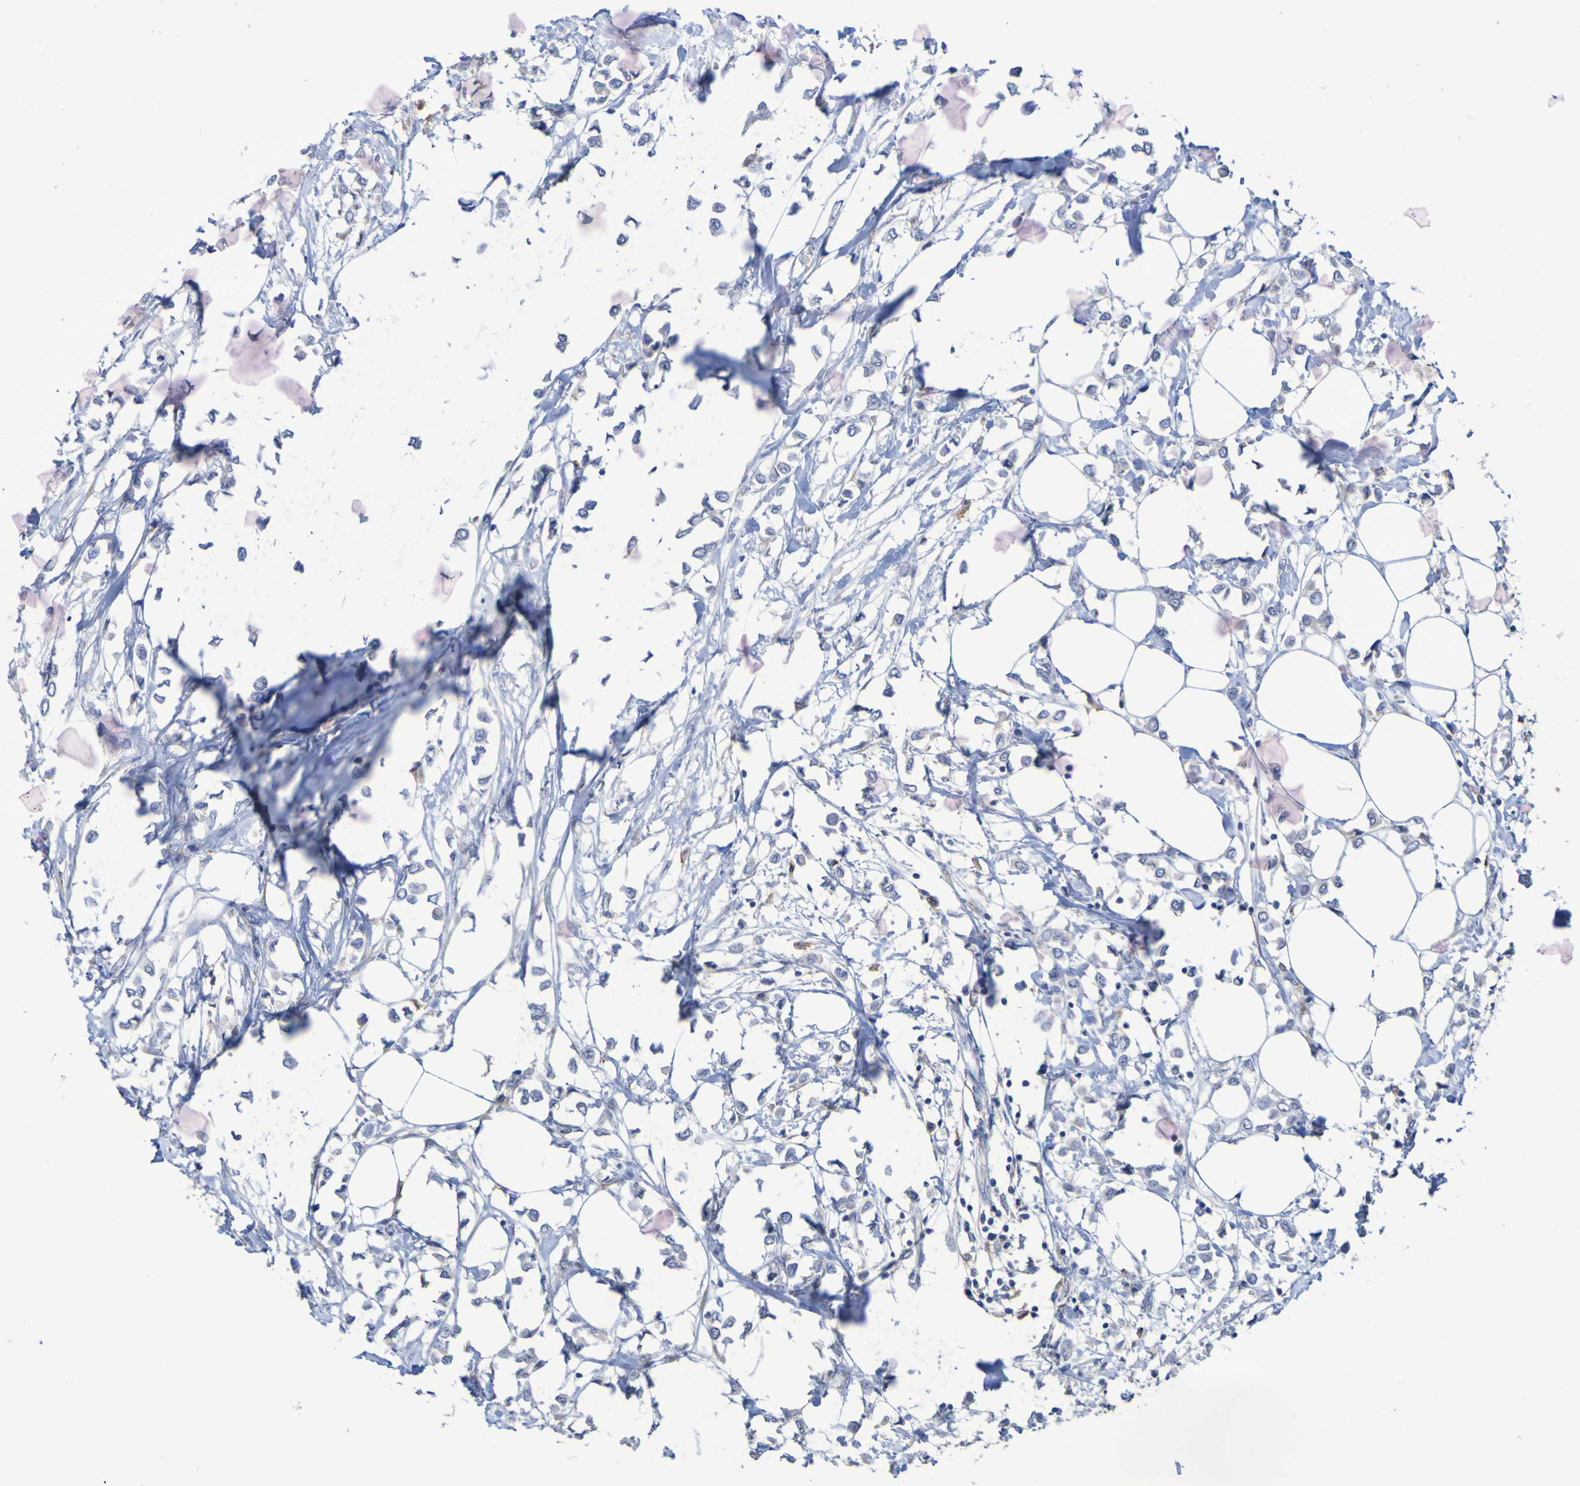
{"staining": {"intensity": "negative", "quantity": "none", "location": "none"}, "tissue": "breast cancer", "cell_type": "Tumor cells", "image_type": "cancer", "snomed": [{"axis": "morphology", "description": "Lobular carcinoma"}, {"axis": "topography", "description": "Breast"}], "caption": "DAB (3,3'-diaminobenzidine) immunohistochemical staining of human breast lobular carcinoma exhibits no significant positivity in tumor cells. Brightfield microscopy of IHC stained with DAB (brown) and hematoxylin (blue), captured at high magnification.", "gene": "SLC3A2", "patient": {"sex": "female", "age": 51}}